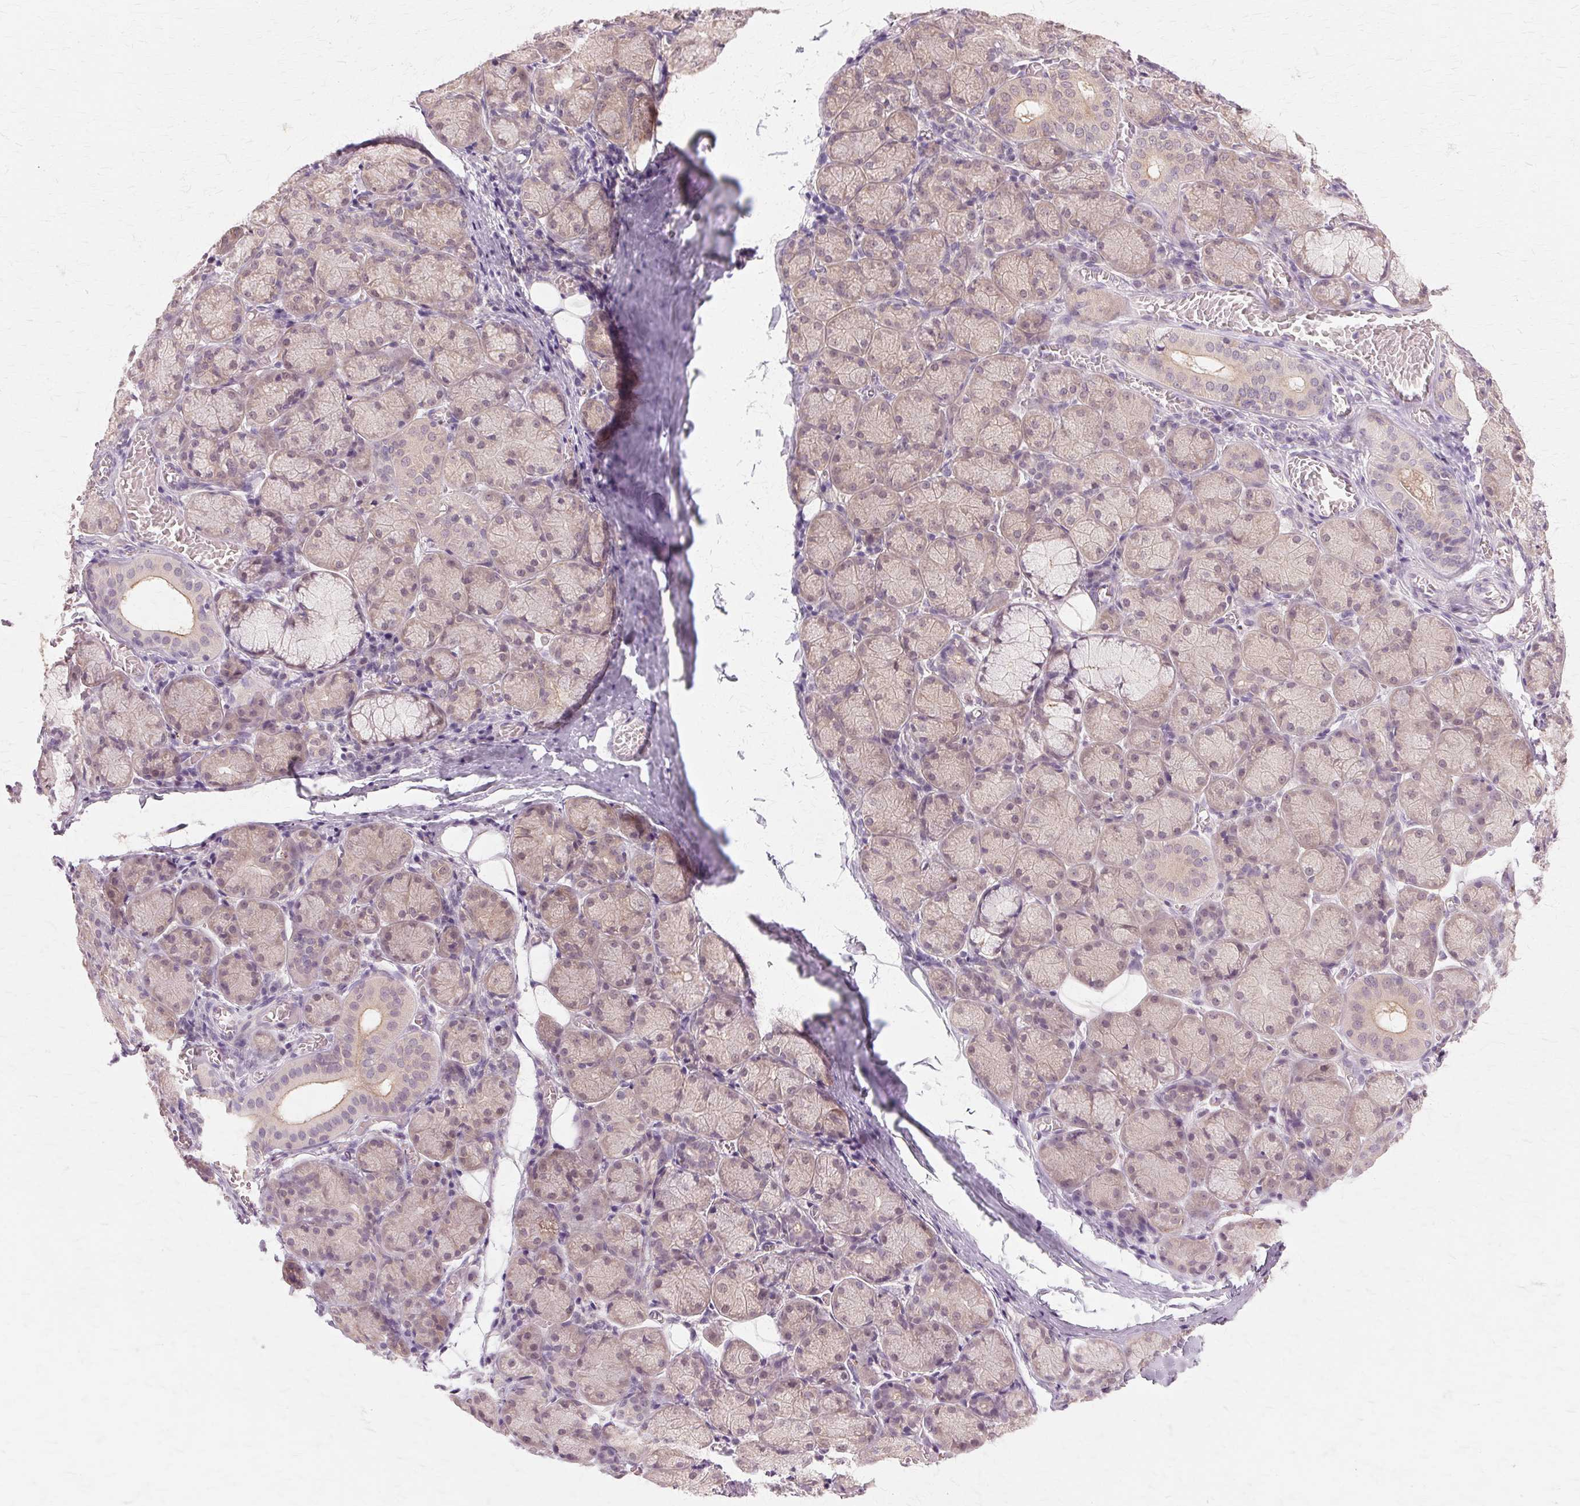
{"staining": {"intensity": "weak", "quantity": "<25%", "location": "cytoplasmic/membranous"}, "tissue": "salivary gland", "cell_type": "Glandular cells", "image_type": "normal", "snomed": [{"axis": "morphology", "description": "Normal tissue, NOS"}, {"axis": "topography", "description": "Salivary gland"}], "caption": "The image demonstrates no significant positivity in glandular cells of salivary gland.", "gene": "PRMT5", "patient": {"sex": "female", "age": 24}}